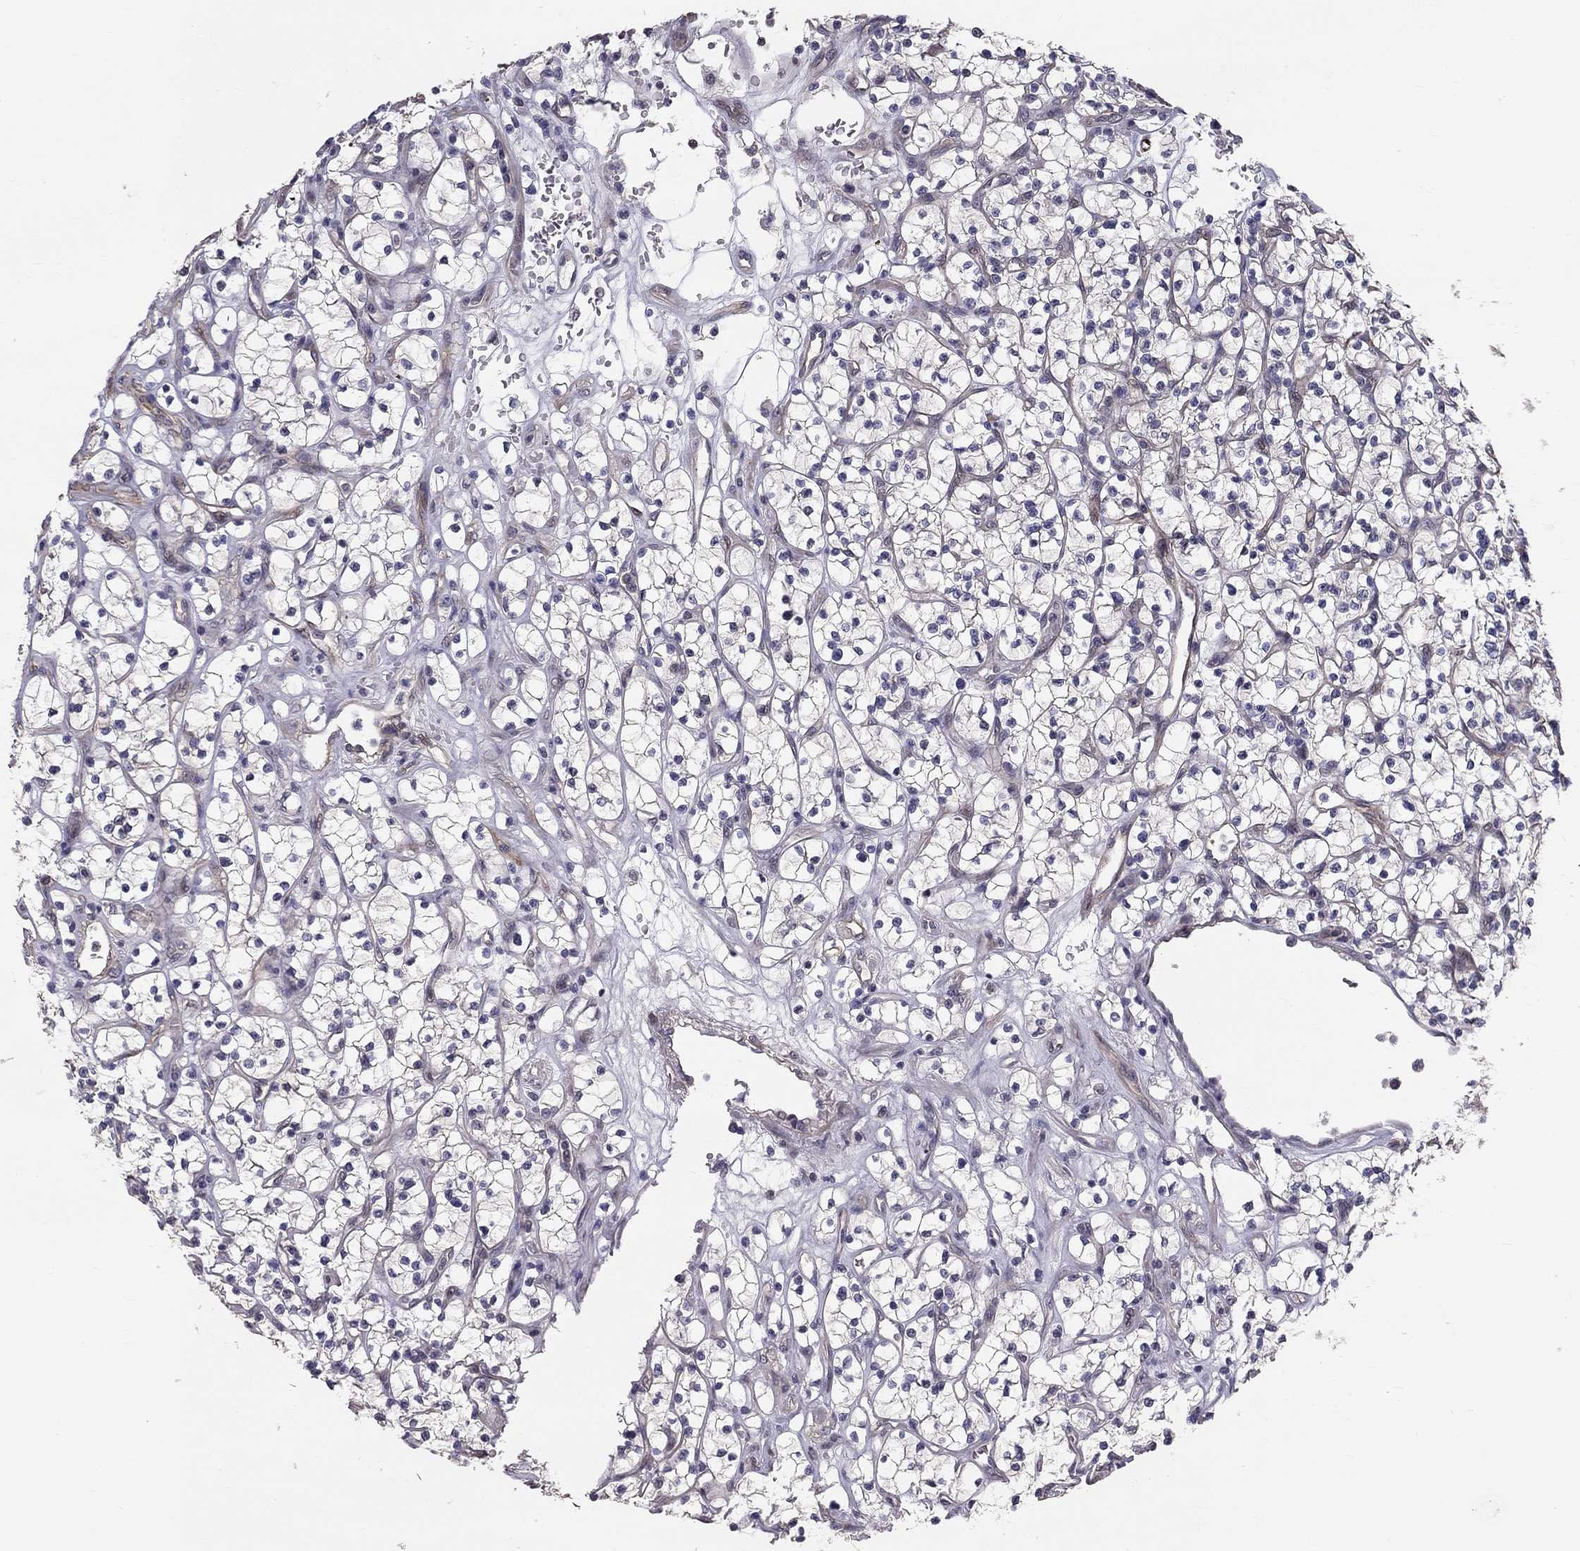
{"staining": {"intensity": "negative", "quantity": "none", "location": "none"}, "tissue": "renal cancer", "cell_type": "Tumor cells", "image_type": "cancer", "snomed": [{"axis": "morphology", "description": "Adenocarcinoma, NOS"}, {"axis": "topography", "description": "Kidney"}], "caption": "This is an immunohistochemistry (IHC) image of human renal cancer. There is no staining in tumor cells.", "gene": "GJB4", "patient": {"sex": "female", "age": 64}}